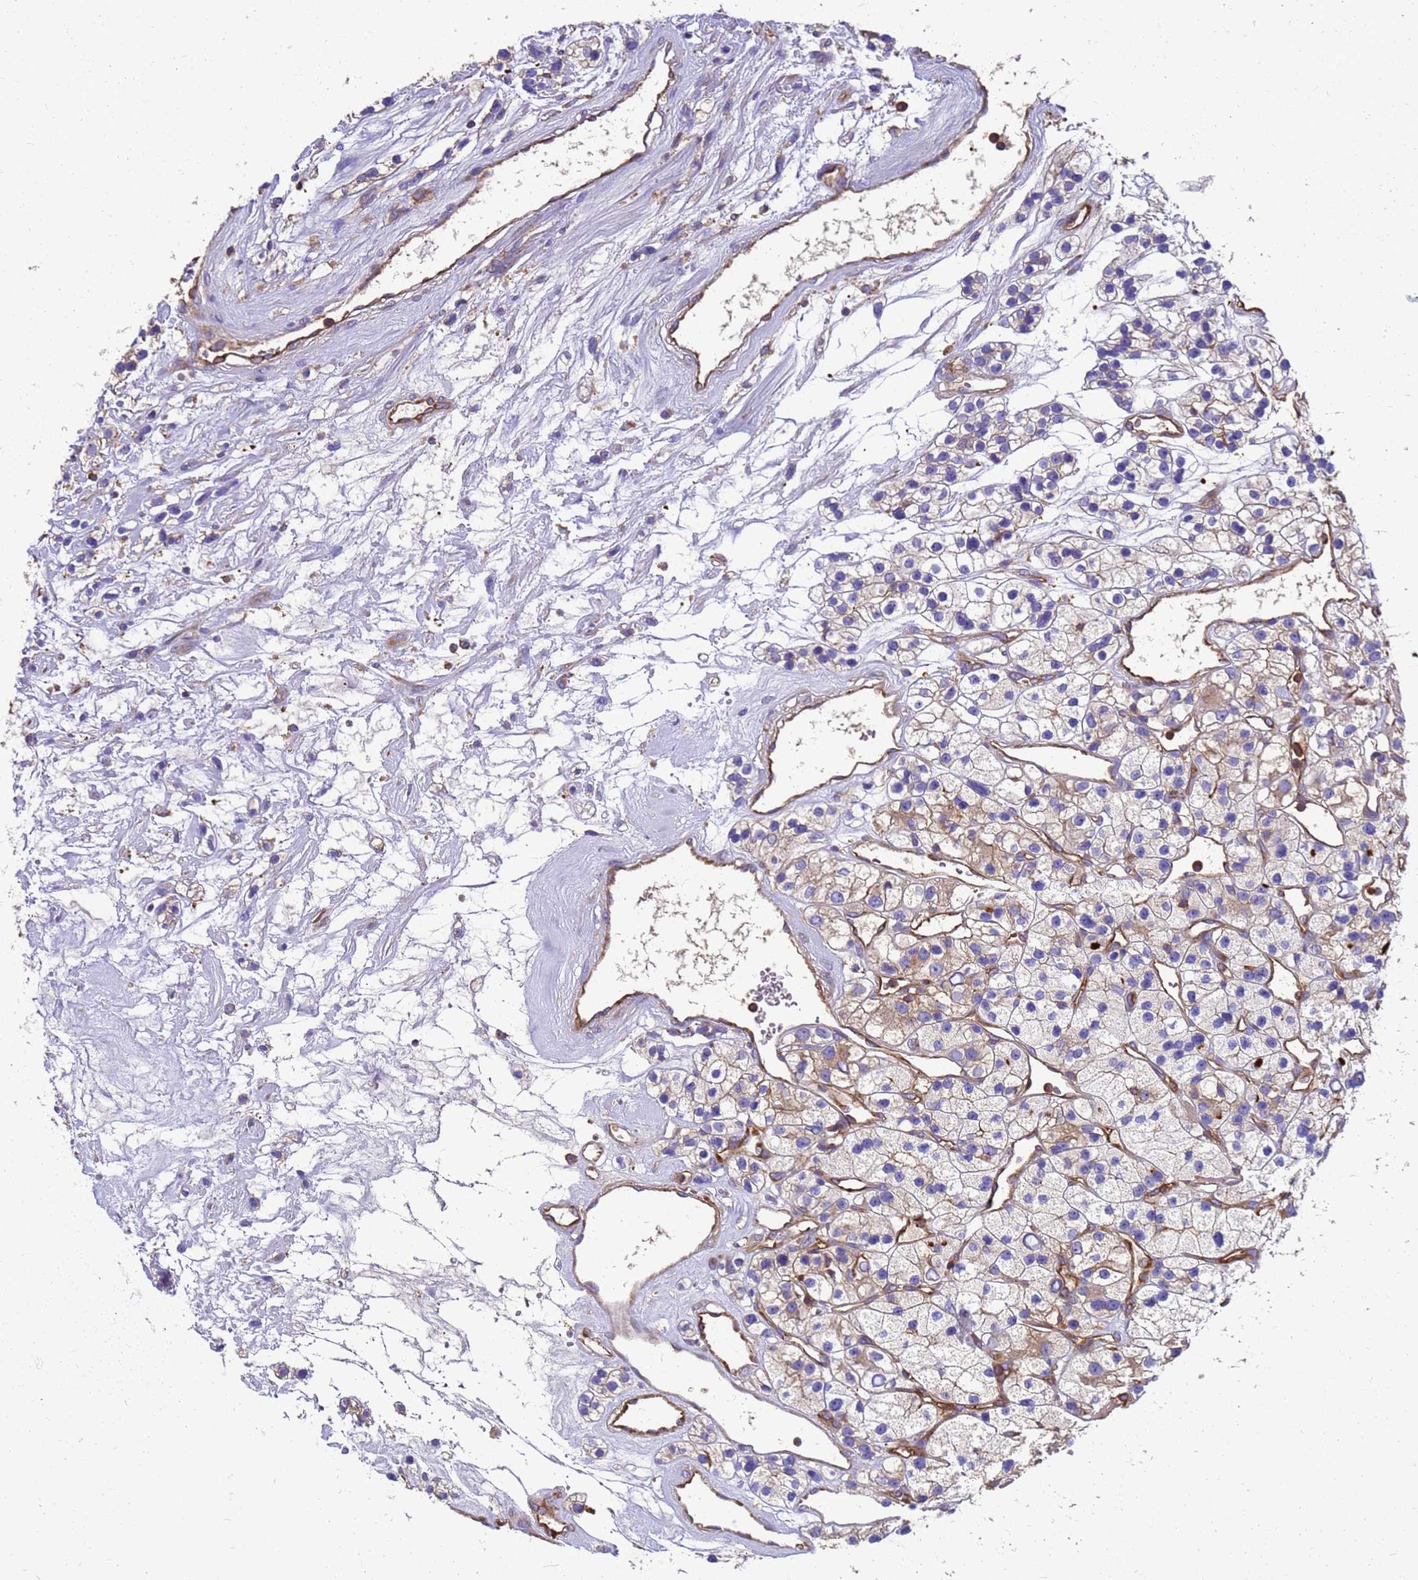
{"staining": {"intensity": "weak", "quantity": ">75%", "location": "cytoplasmic/membranous"}, "tissue": "renal cancer", "cell_type": "Tumor cells", "image_type": "cancer", "snomed": [{"axis": "morphology", "description": "Adenocarcinoma, NOS"}, {"axis": "topography", "description": "Kidney"}], "caption": "Adenocarcinoma (renal) stained for a protein exhibits weak cytoplasmic/membranous positivity in tumor cells.", "gene": "ZNF235", "patient": {"sex": "female", "age": 57}}